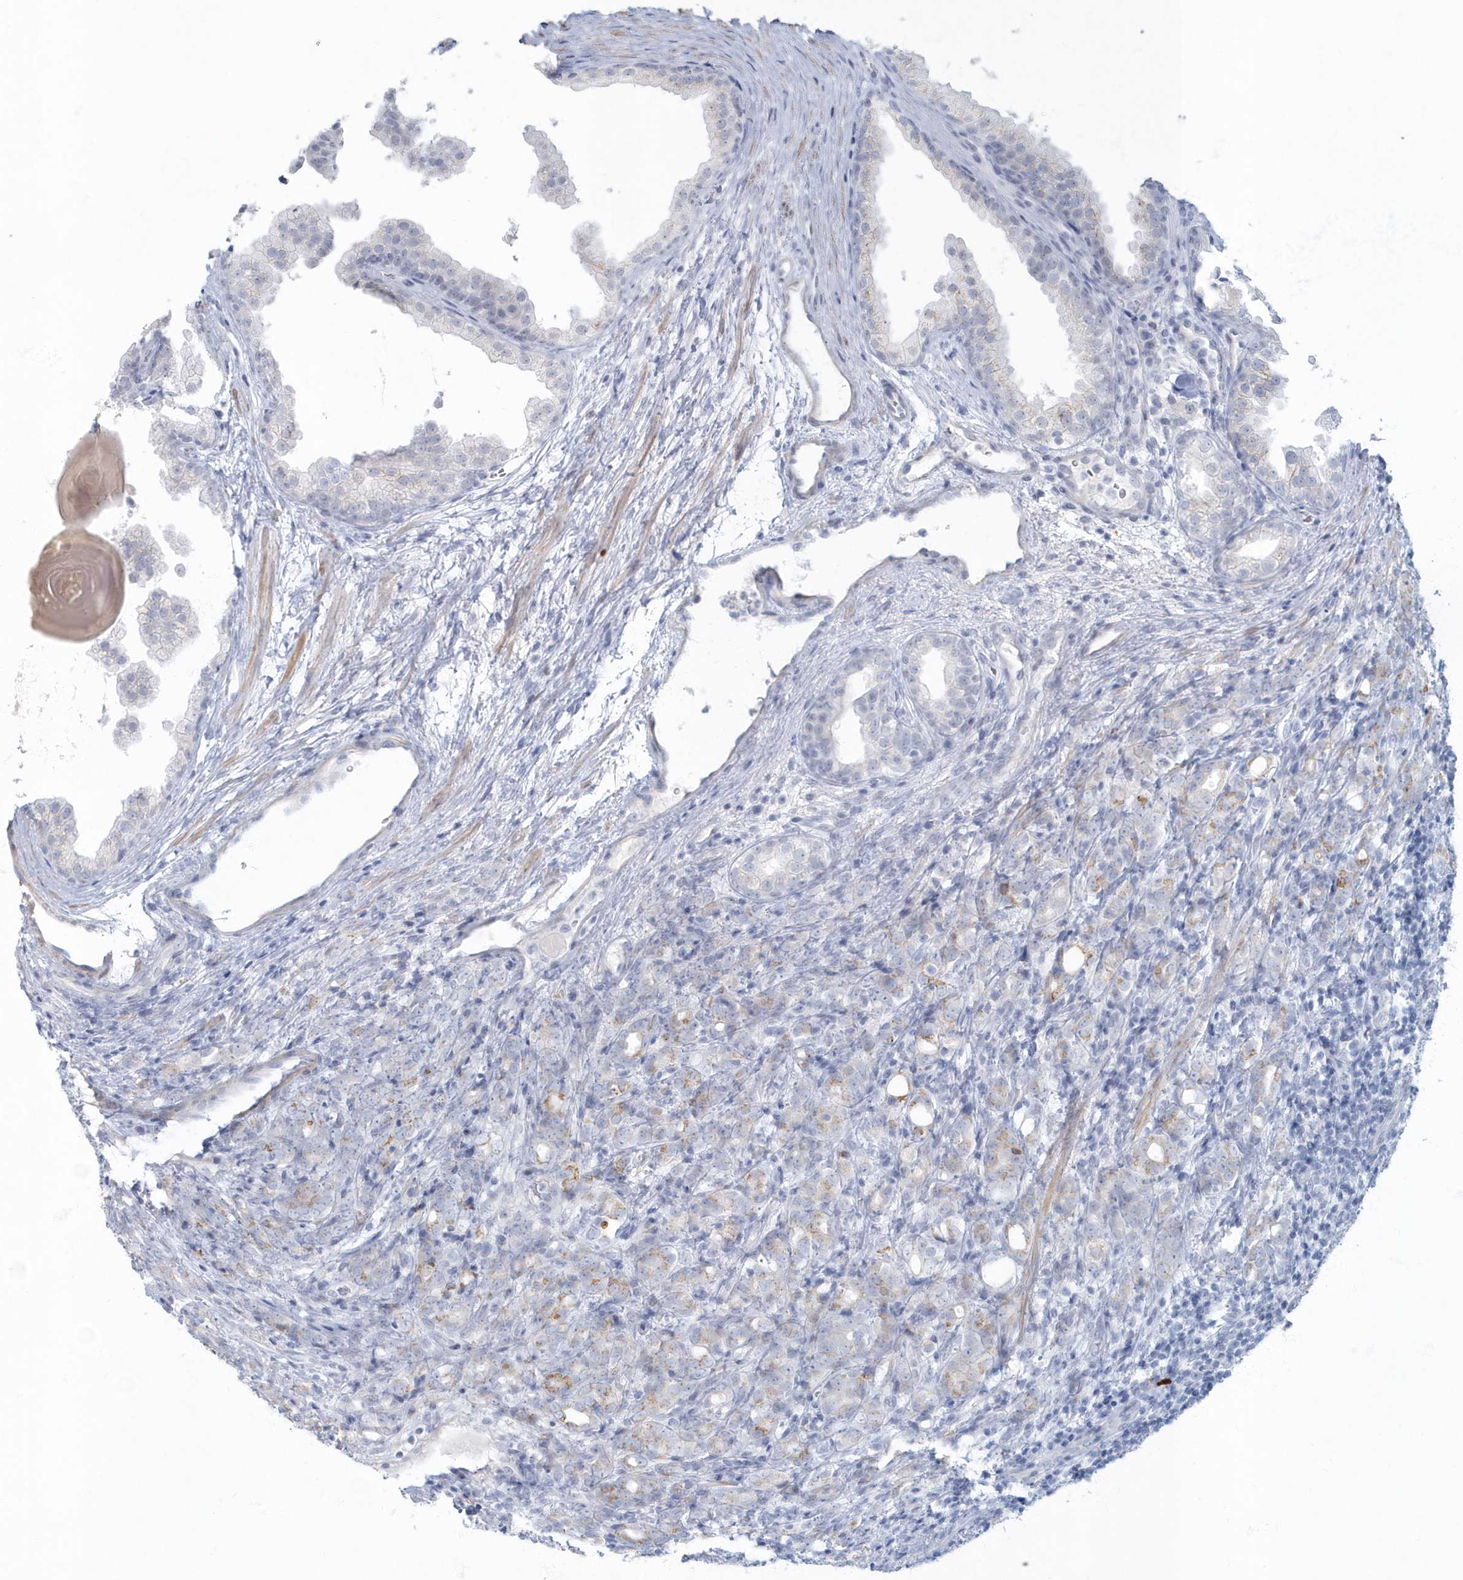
{"staining": {"intensity": "weak", "quantity": "<25%", "location": "cytoplasmic/membranous"}, "tissue": "prostate cancer", "cell_type": "Tumor cells", "image_type": "cancer", "snomed": [{"axis": "morphology", "description": "Adenocarcinoma, High grade"}, {"axis": "topography", "description": "Prostate"}], "caption": "This image is of high-grade adenocarcinoma (prostate) stained with immunohistochemistry (IHC) to label a protein in brown with the nuclei are counter-stained blue. There is no positivity in tumor cells. (Stains: DAB (3,3'-diaminobenzidine) IHC with hematoxylin counter stain, Microscopy: brightfield microscopy at high magnification).", "gene": "MYOT", "patient": {"sex": "male", "age": 62}}